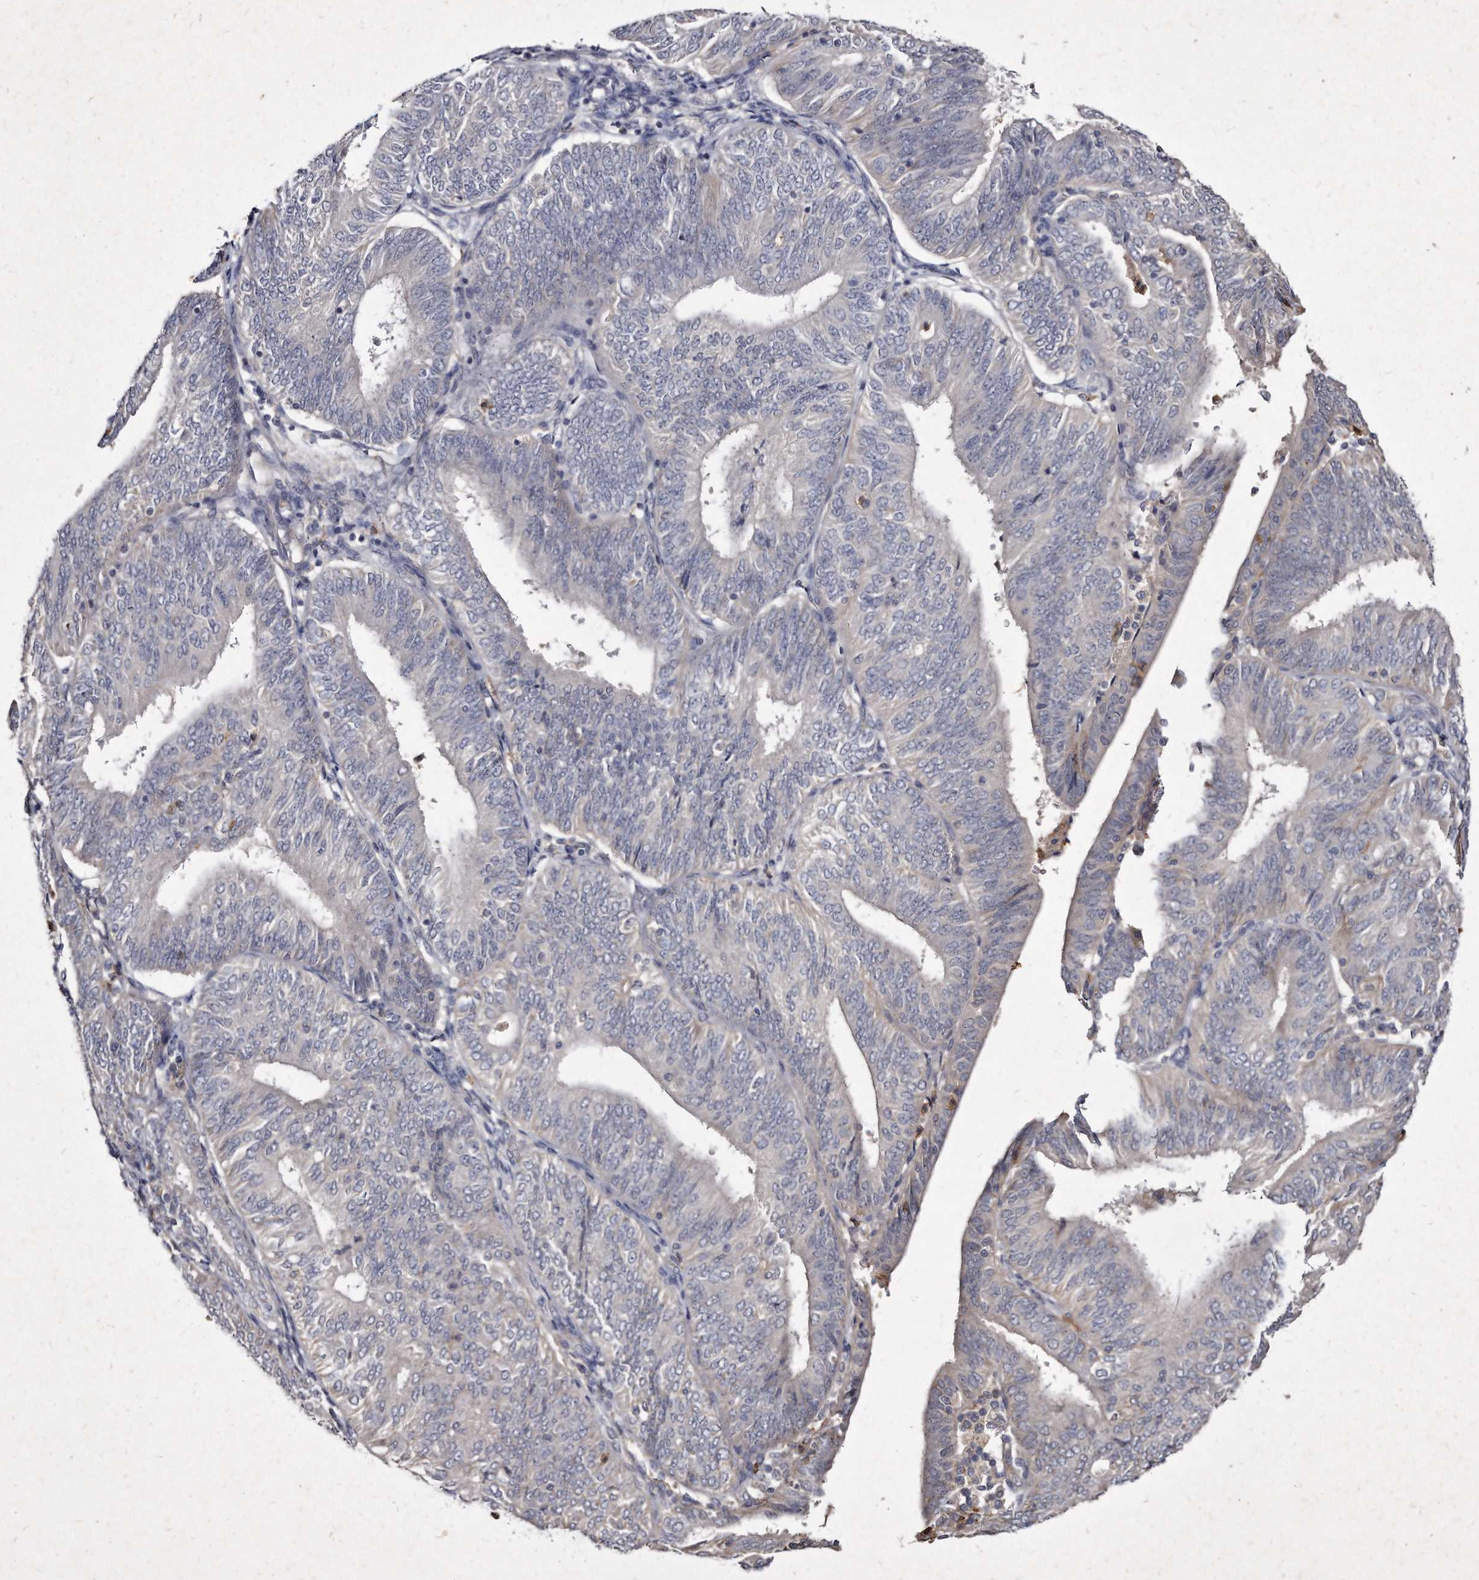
{"staining": {"intensity": "negative", "quantity": "none", "location": "none"}, "tissue": "endometrial cancer", "cell_type": "Tumor cells", "image_type": "cancer", "snomed": [{"axis": "morphology", "description": "Adenocarcinoma, NOS"}, {"axis": "topography", "description": "Endometrium"}], "caption": "This is a histopathology image of IHC staining of endometrial adenocarcinoma, which shows no staining in tumor cells.", "gene": "KLHDC3", "patient": {"sex": "female", "age": 58}}